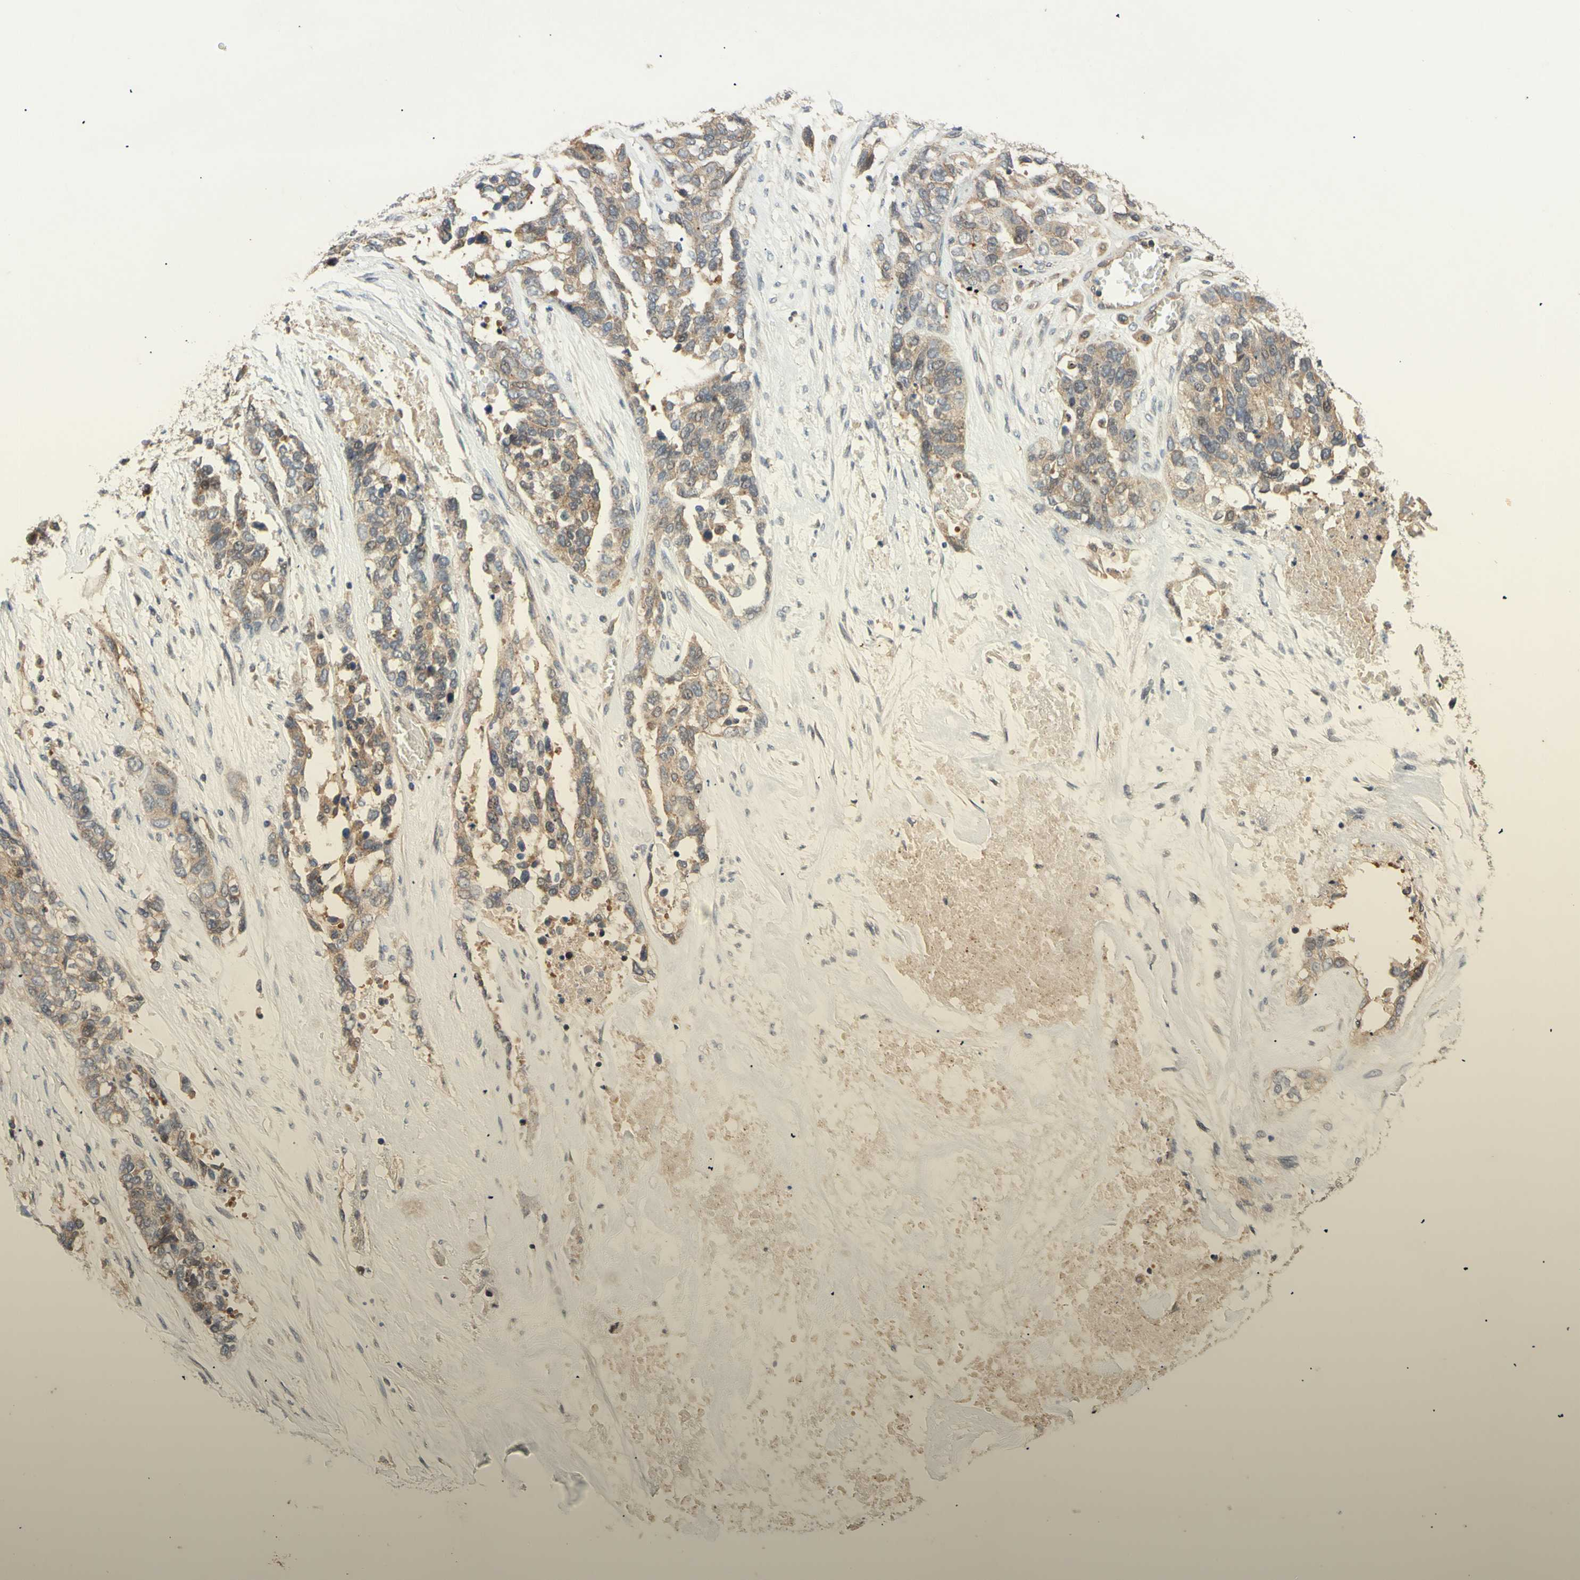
{"staining": {"intensity": "moderate", "quantity": ">75%", "location": "cytoplasmic/membranous"}, "tissue": "ovarian cancer", "cell_type": "Tumor cells", "image_type": "cancer", "snomed": [{"axis": "morphology", "description": "Cystadenocarcinoma, serous, NOS"}, {"axis": "topography", "description": "Ovary"}], "caption": "High-magnification brightfield microscopy of ovarian cancer (serous cystadenocarcinoma) stained with DAB (3,3'-diaminobenzidine) (brown) and counterstained with hematoxylin (blue). tumor cells exhibit moderate cytoplasmic/membranous positivity is appreciated in approximately>75% of cells. (Stains: DAB in brown, nuclei in blue, Microscopy: brightfield microscopy at high magnification).", "gene": "DYNLRB1", "patient": {"sex": "female", "age": 44}}